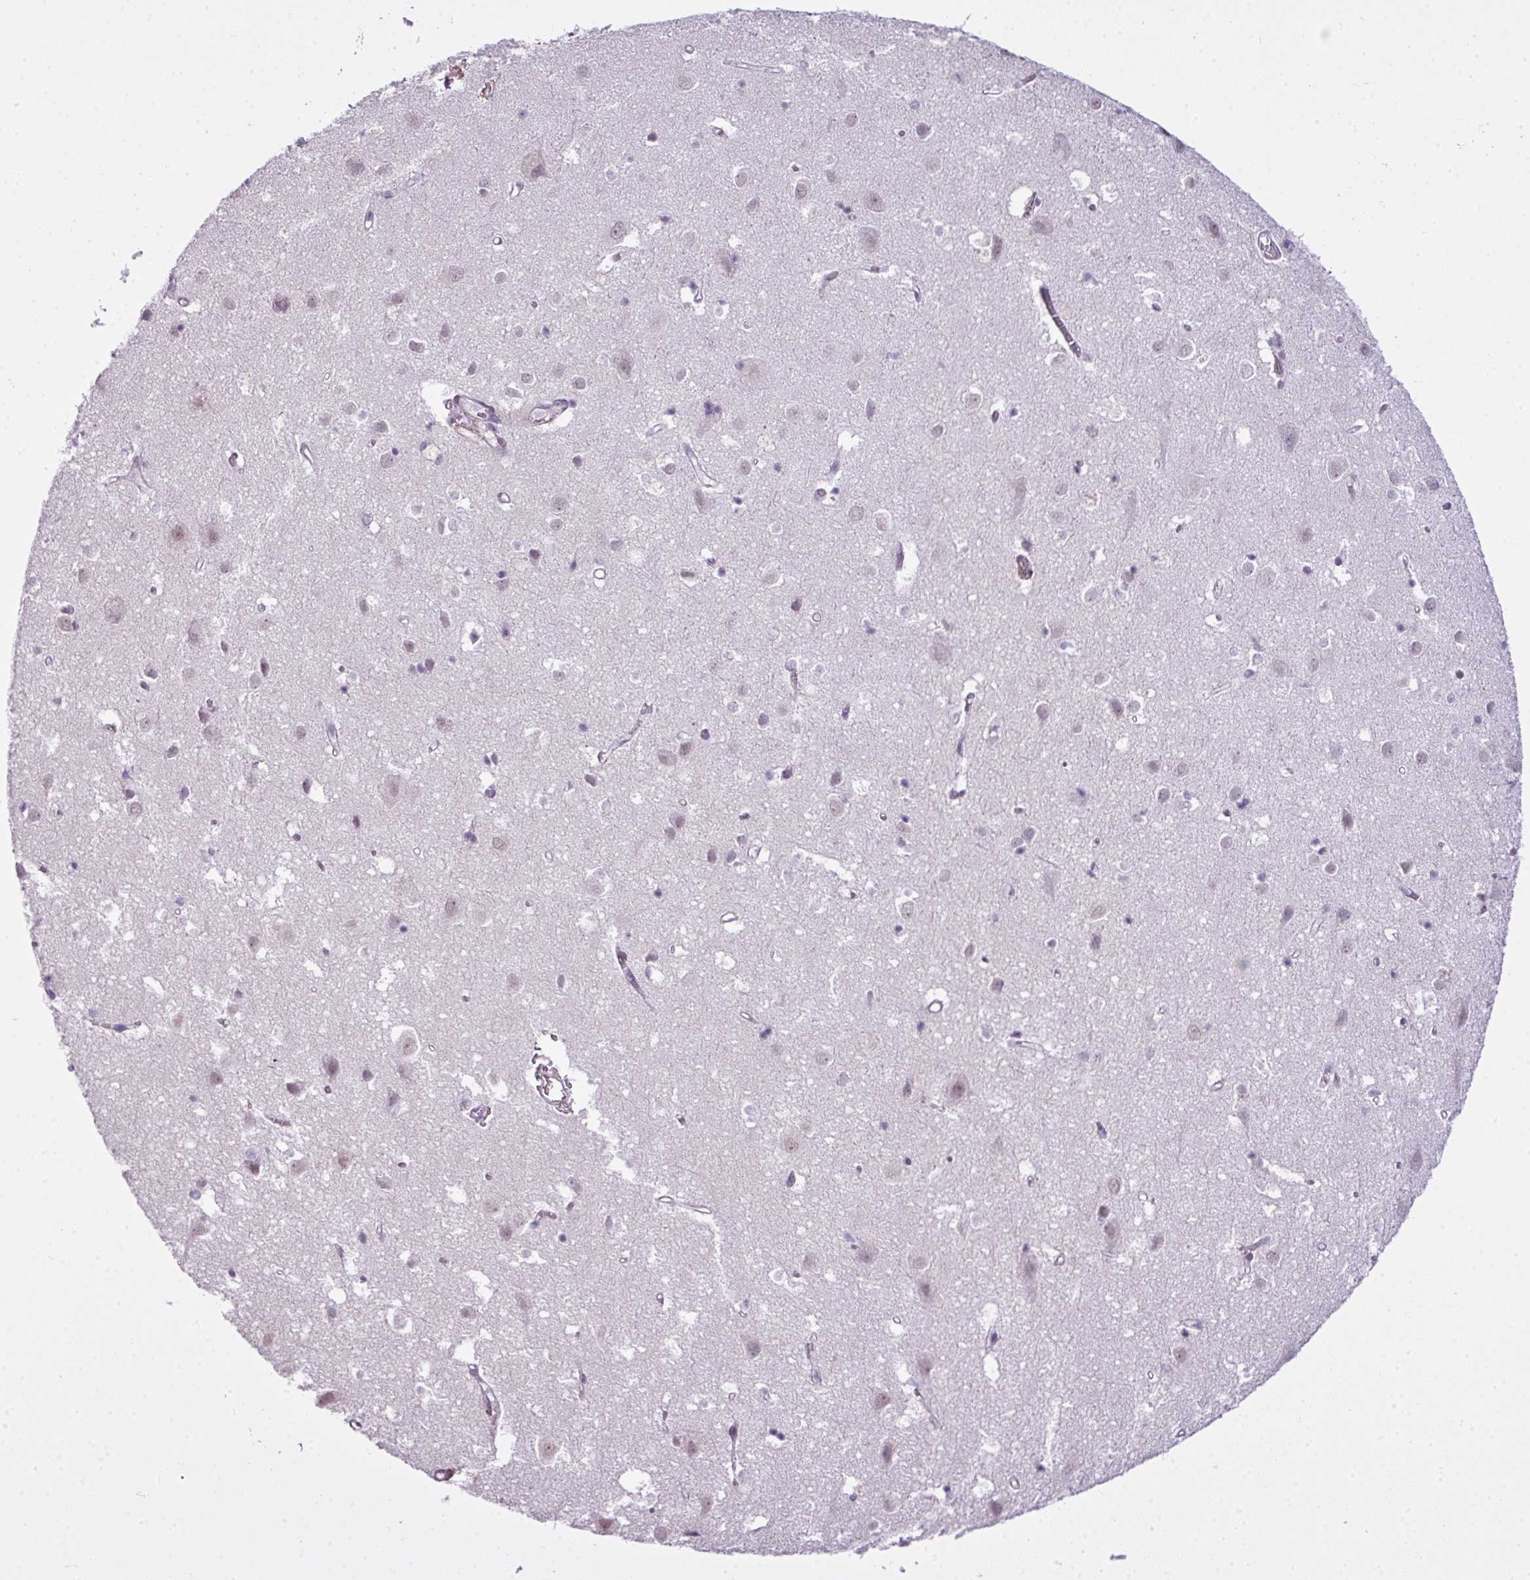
{"staining": {"intensity": "moderate", "quantity": "<25%", "location": "cytoplasmic/membranous,nuclear"}, "tissue": "cerebral cortex", "cell_type": "Endothelial cells", "image_type": "normal", "snomed": [{"axis": "morphology", "description": "Normal tissue, NOS"}, {"axis": "topography", "description": "Cerebral cortex"}], "caption": "Immunohistochemical staining of benign human cerebral cortex demonstrates <25% levels of moderate cytoplasmic/membranous,nuclear protein expression in approximately <25% of endothelial cells.", "gene": "ZNF688", "patient": {"sex": "male", "age": 70}}